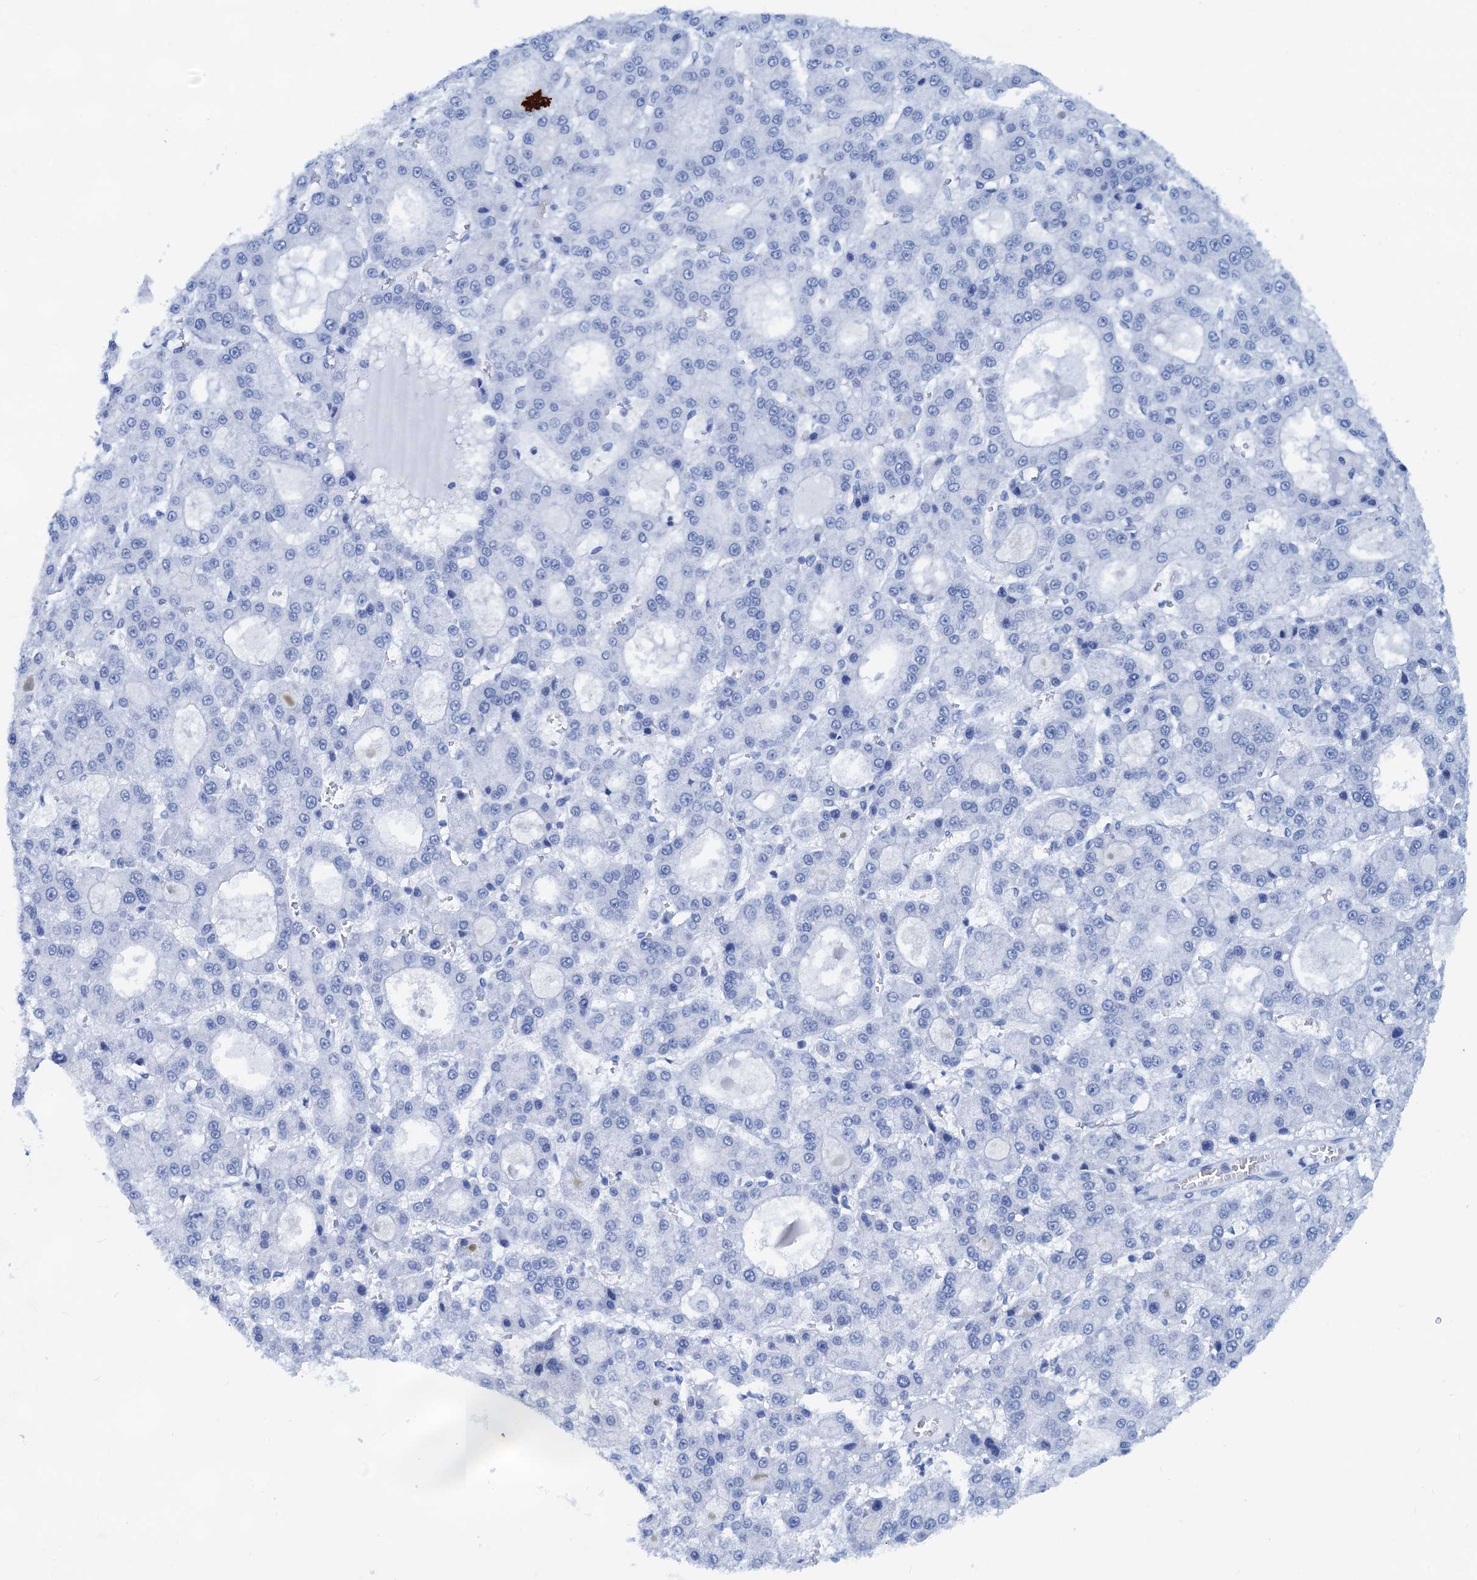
{"staining": {"intensity": "negative", "quantity": "none", "location": "none"}, "tissue": "liver cancer", "cell_type": "Tumor cells", "image_type": "cancer", "snomed": [{"axis": "morphology", "description": "Carcinoma, Hepatocellular, NOS"}, {"axis": "topography", "description": "Liver"}], "caption": "Human hepatocellular carcinoma (liver) stained for a protein using IHC displays no positivity in tumor cells.", "gene": "PTGES3", "patient": {"sex": "male", "age": 70}}